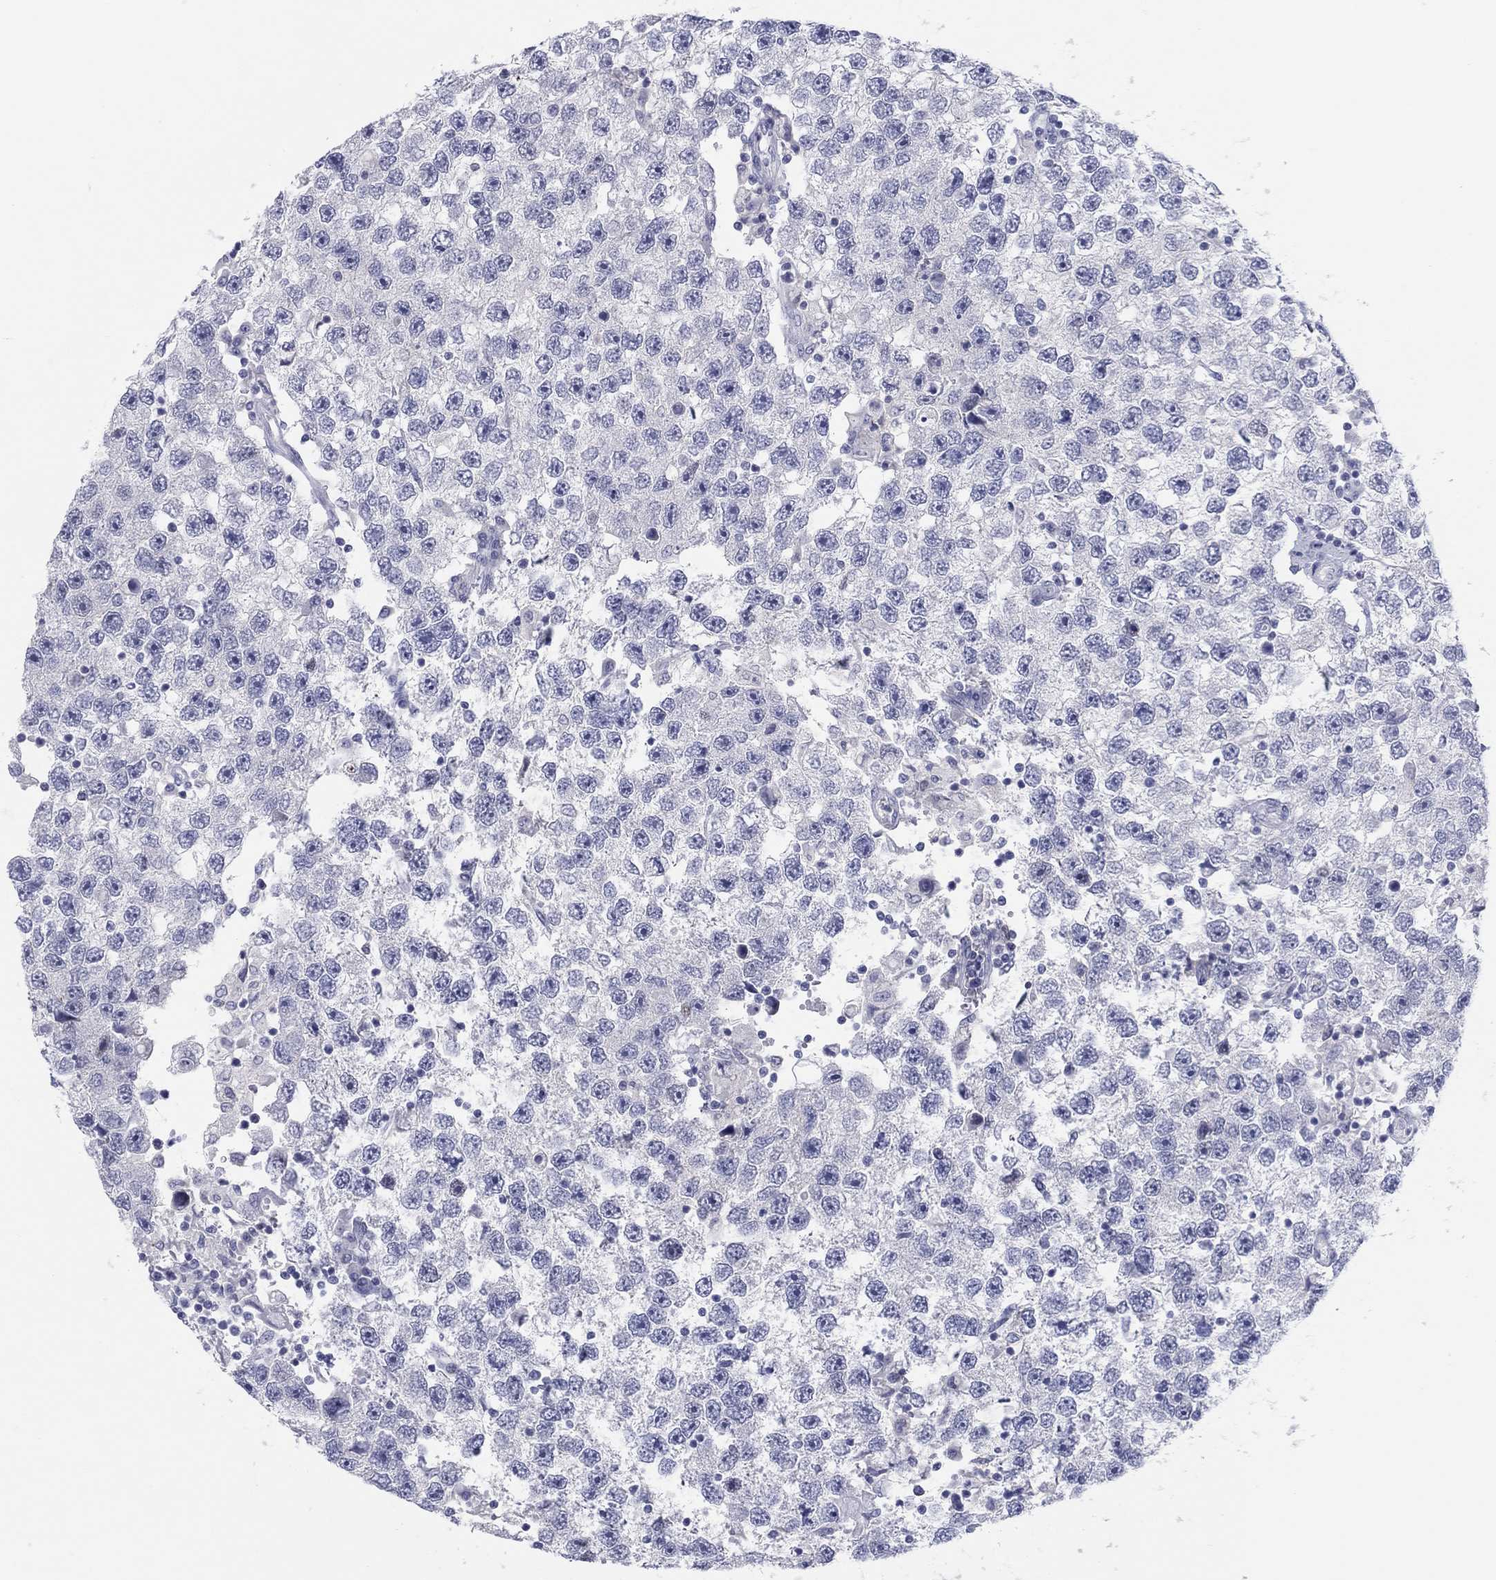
{"staining": {"intensity": "negative", "quantity": "none", "location": "none"}, "tissue": "testis cancer", "cell_type": "Tumor cells", "image_type": "cancer", "snomed": [{"axis": "morphology", "description": "Seminoma, NOS"}, {"axis": "topography", "description": "Testis"}], "caption": "IHC histopathology image of human testis cancer (seminoma) stained for a protein (brown), which shows no positivity in tumor cells.", "gene": "CPNE6", "patient": {"sex": "male", "age": 26}}